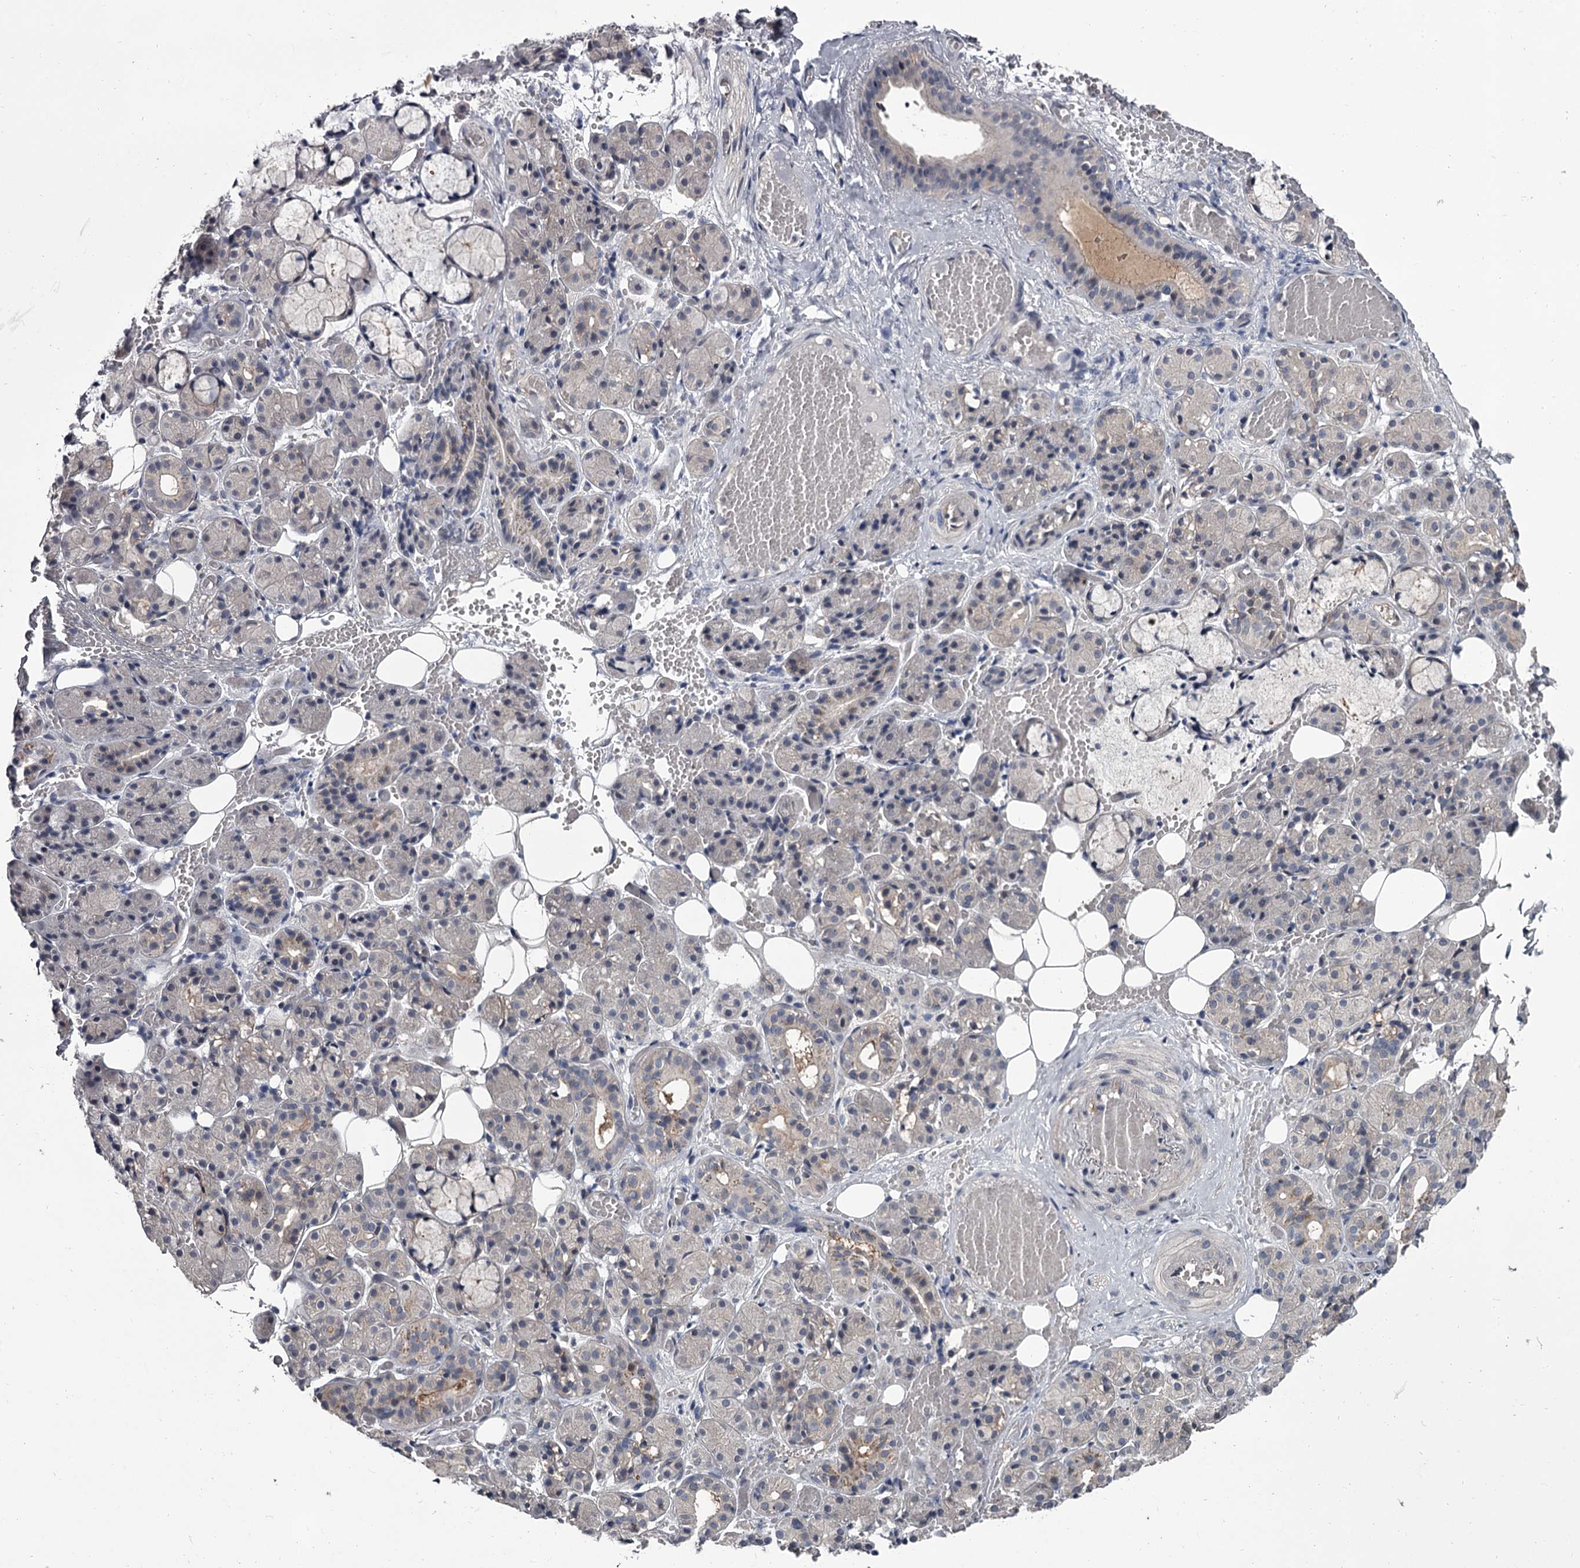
{"staining": {"intensity": "negative", "quantity": "none", "location": "none"}, "tissue": "salivary gland", "cell_type": "Glandular cells", "image_type": "normal", "snomed": [{"axis": "morphology", "description": "Normal tissue, NOS"}, {"axis": "topography", "description": "Salivary gland"}], "caption": "This is an IHC photomicrograph of normal human salivary gland. There is no positivity in glandular cells.", "gene": "DAO", "patient": {"sex": "male", "age": 63}}